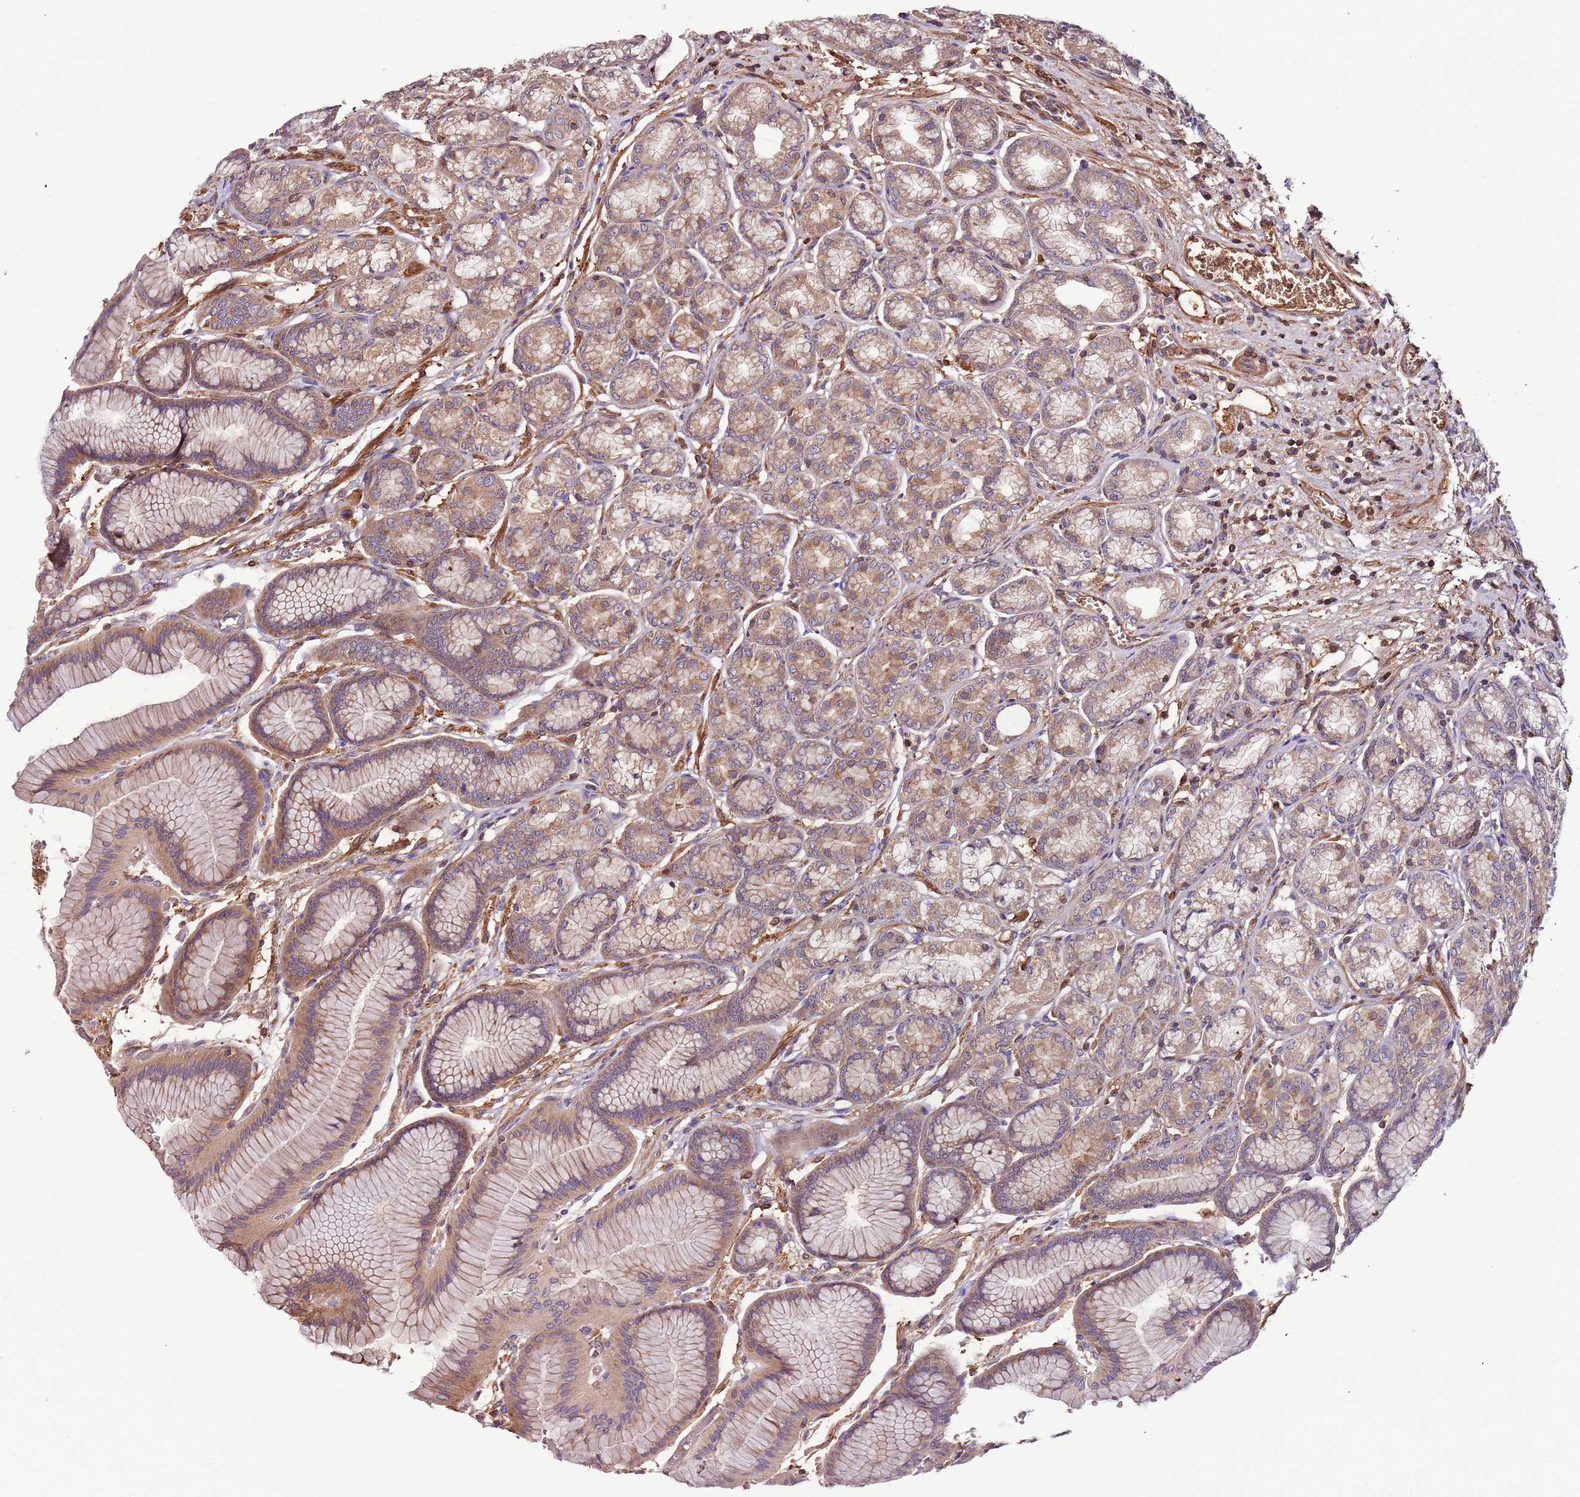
{"staining": {"intensity": "moderate", "quantity": ">75%", "location": "cytoplasmic/membranous"}, "tissue": "stomach", "cell_type": "Glandular cells", "image_type": "normal", "snomed": [{"axis": "morphology", "description": "Normal tissue, NOS"}, {"axis": "morphology", "description": "Adenocarcinoma, NOS"}, {"axis": "morphology", "description": "Adenocarcinoma, High grade"}, {"axis": "topography", "description": "Stomach, upper"}, {"axis": "topography", "description": "Stomach"}], "caption": "Immunohistochemical staining of unremarkable human stomach shows moderate cytoplasmic/membranous protein positivity in about >75% of glandular cells.", "gene": "DENR", "patient": {"sex": "female", "age": 65}}